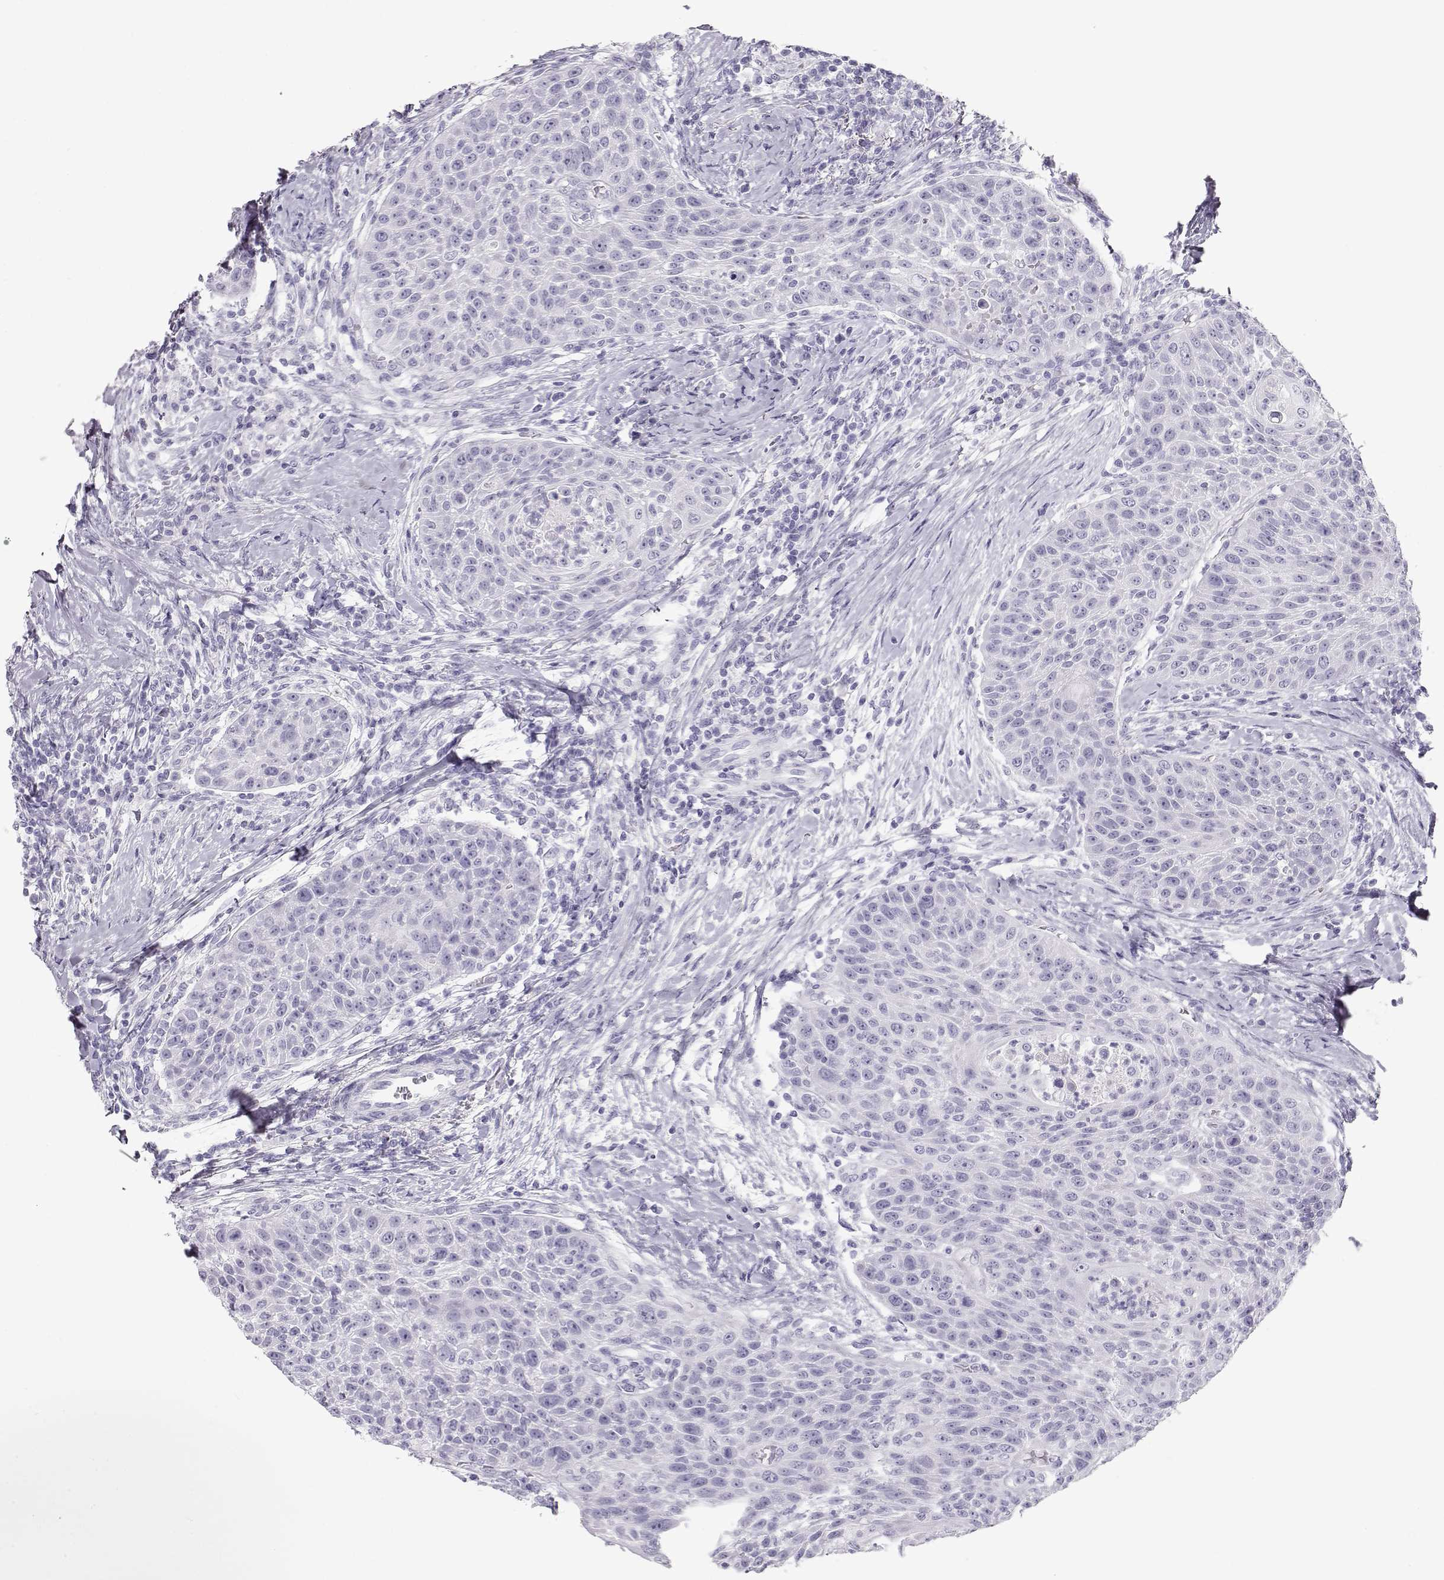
{"staining": {"intensity": "negative", "quantity": "none", "location": "none"}, "tissue": "head and neck cancer", "cell_type": "Tumor cells", "image_type": "cancer", "snomed": [{"axis": "morphology", "description": "Squamous cell carcinoma, NOS"}, {"axis": "topography", "description": "Head-Neck"}], "caption": "Tumor cells show no significant expression in head and neck squamous cell carcinoma.", "gene": "TKTL1", "patient": {"sex": "male", "age": 69}}